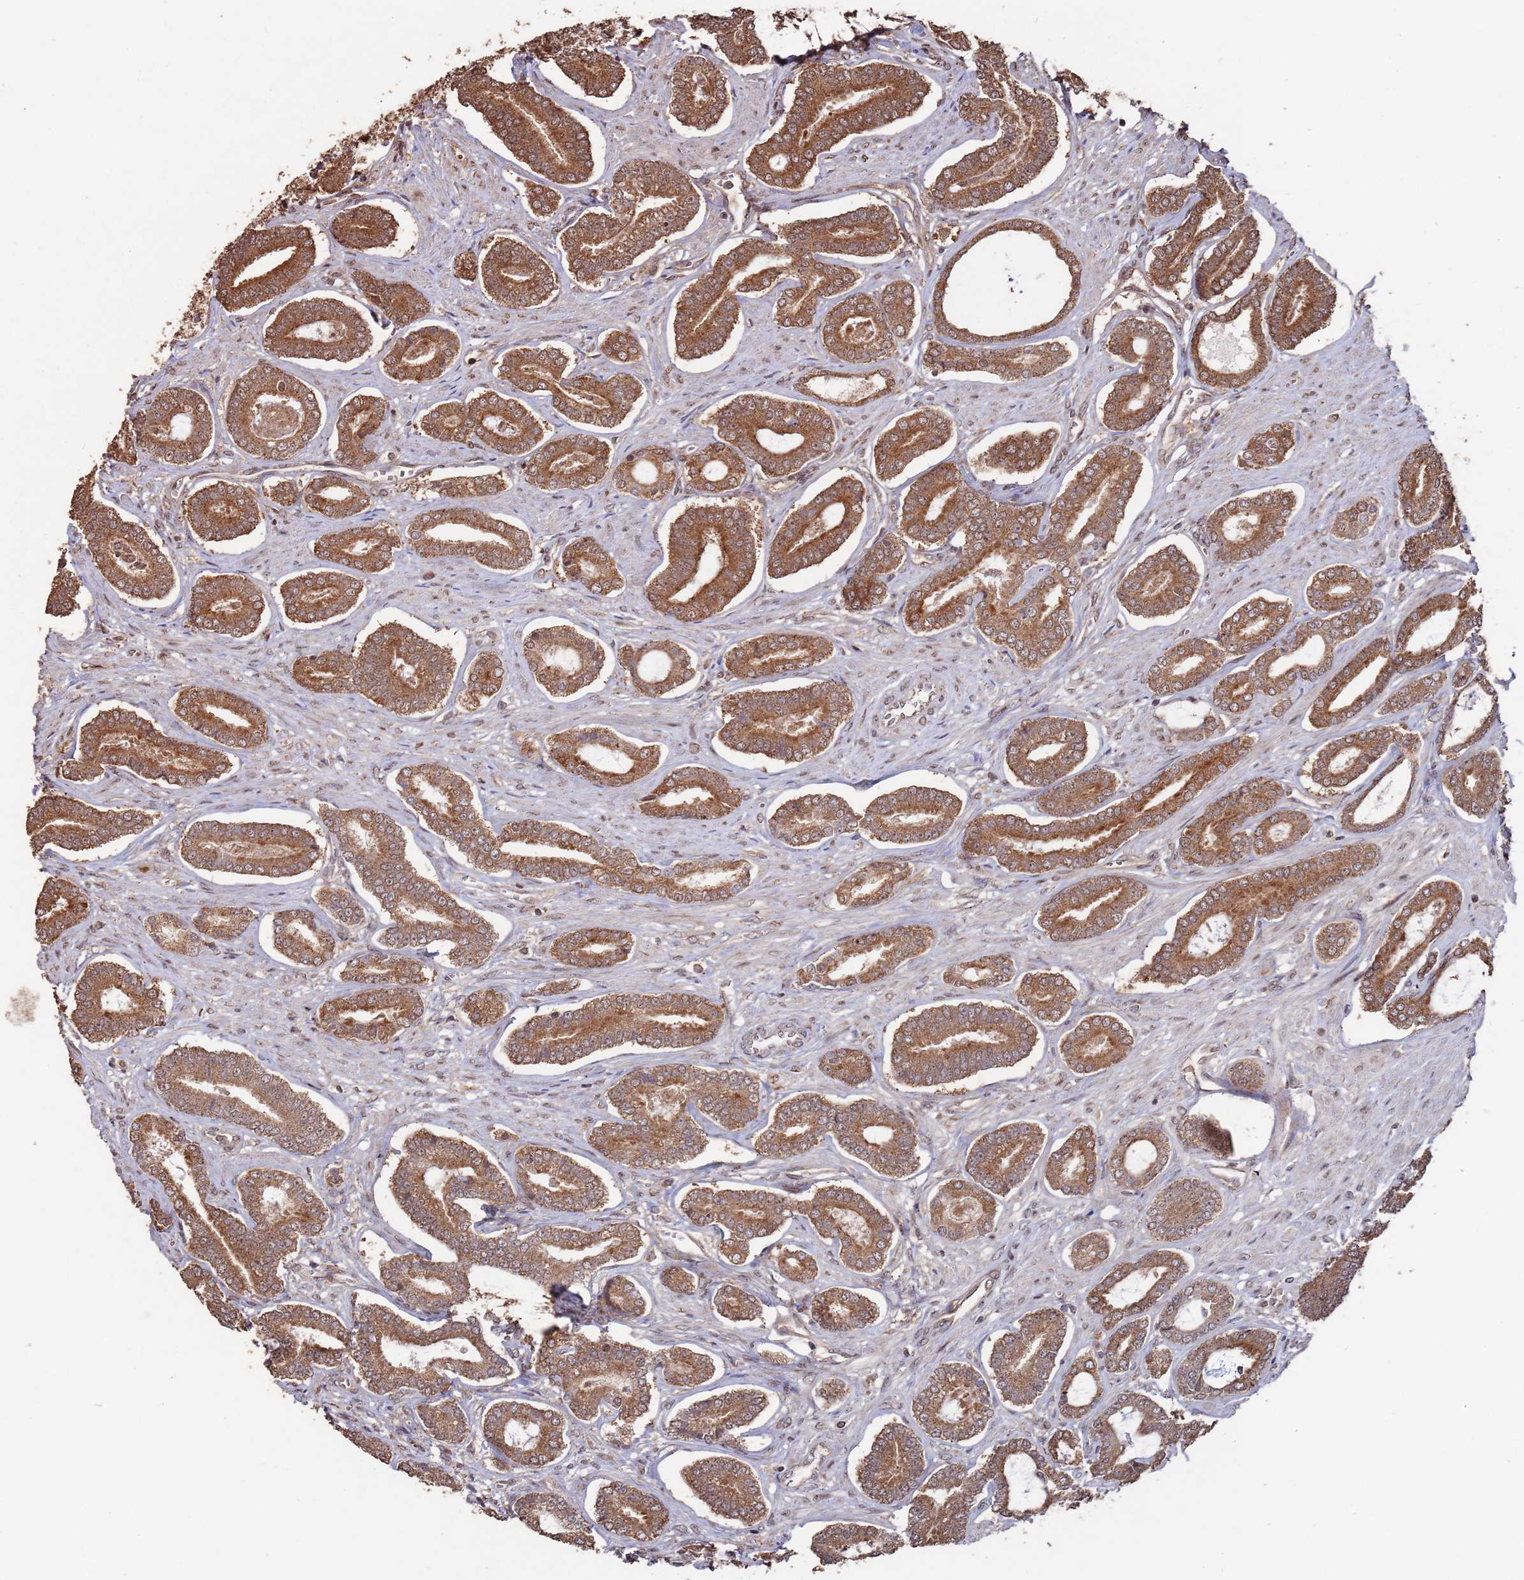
{"staining": {"intensity": "moderate", "quantity": ">75%", "location": "cytoplasmic/membranous"}, "tissue": "prostate cancer", "cell_type": "Tumor cells", "image_type": "cancer", "snomed": [{"axis": "morphology", "description": "Adenocarcinoma, NOS"}, {"axis": "topography", "description": "Prostate and seminal vesicle, NOS"}], "caption": "The image reveals a brown stain indicating the presence of a protein in the cytoplasmic/membranous of tumor cells in adenocarcinoma (prostate).", "gene": "PRR7", "patient": {"sex": "male", "age": 76}}